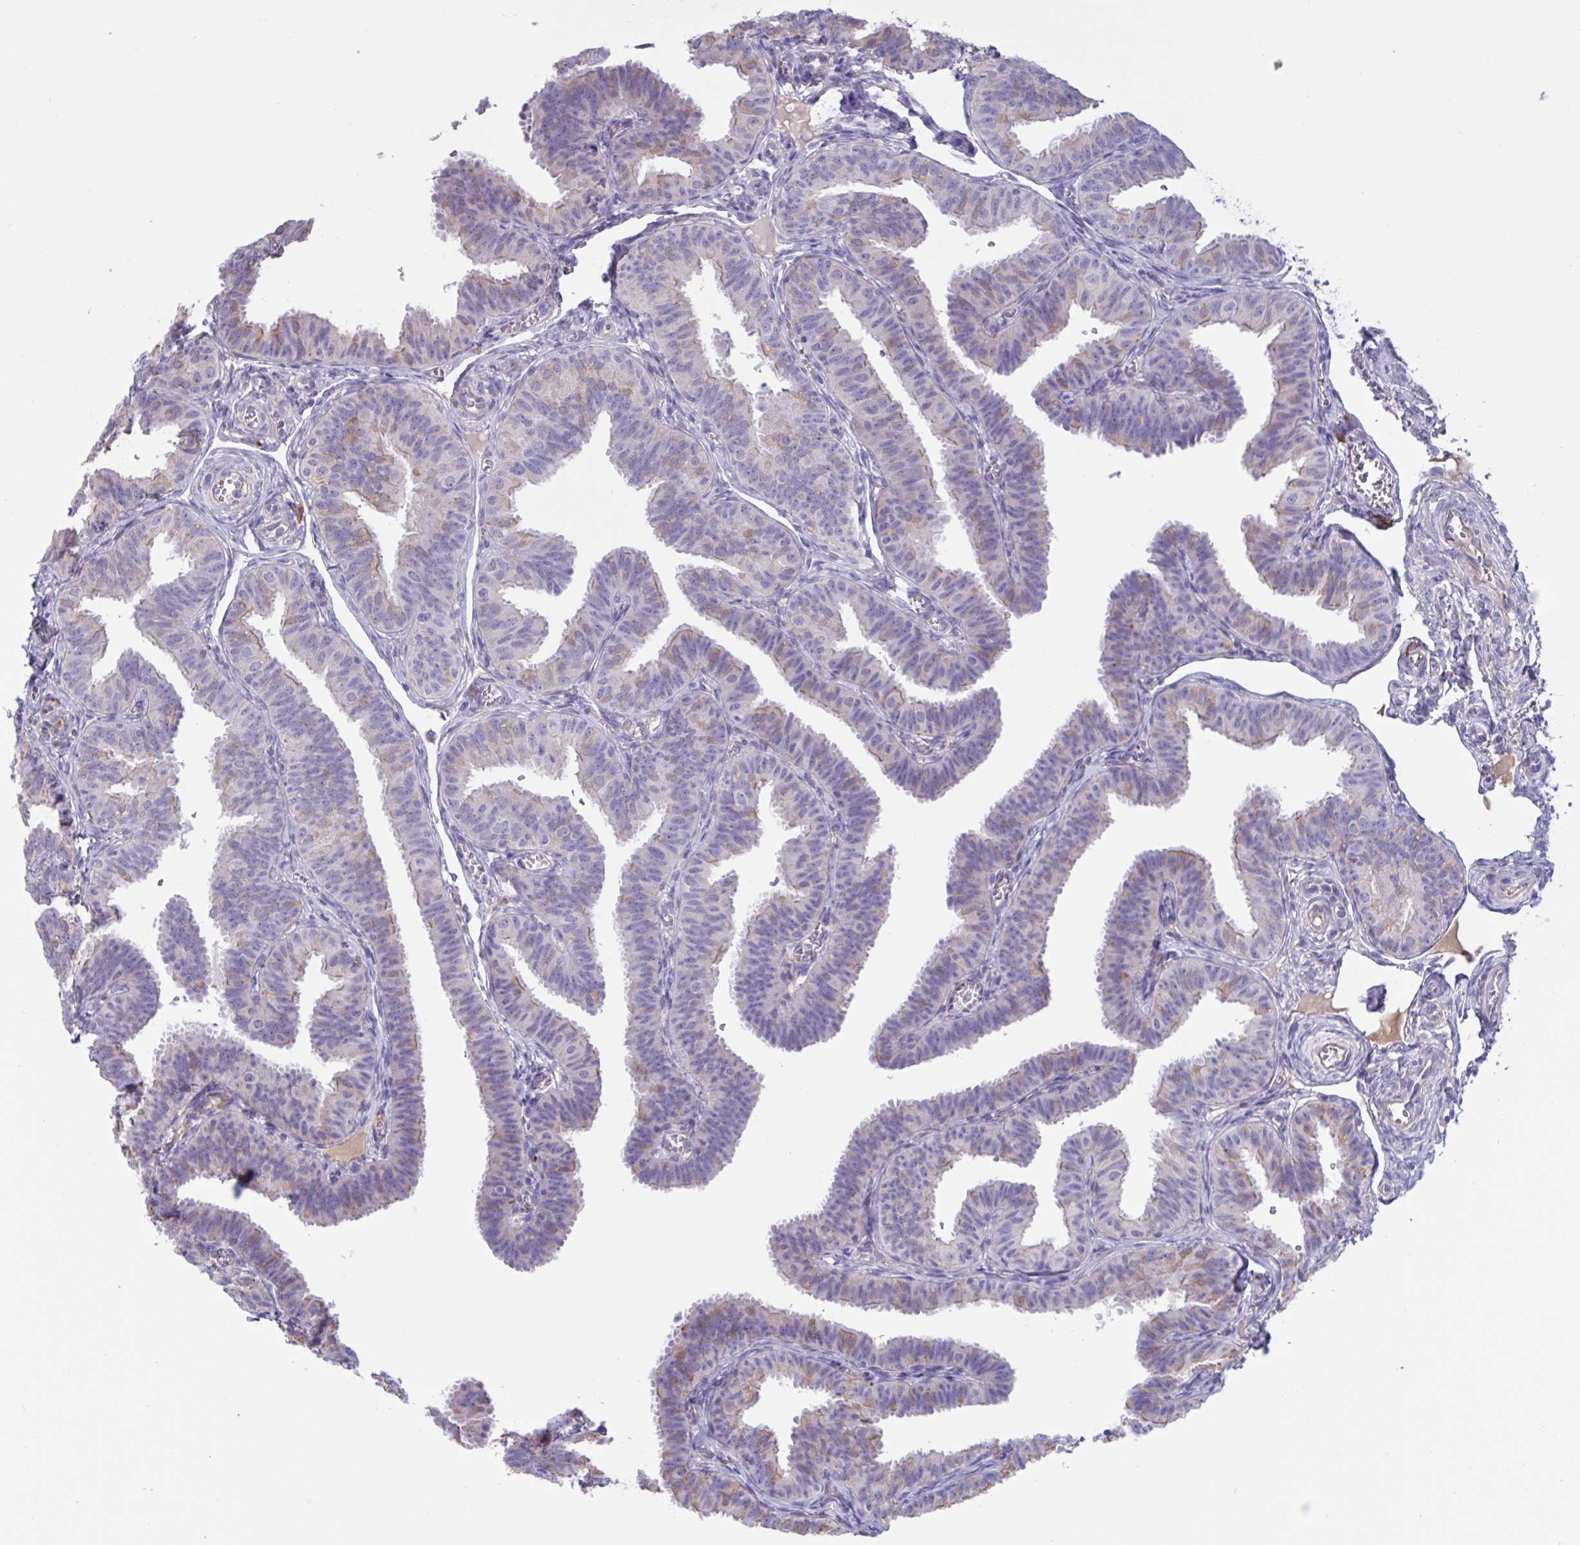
{"staining": {"intensity": "weak", "quantity": "25%-75%", "location": "cytoplasmic/membranous"}, "tissue": "fallopian tube", "cell_type": "Glandular cells", "image_type": "normal", "snomed": [{"axis": "morphology", "description": "Normal tissue, NOS"}, {"axis": "topography", "description": "Fallopian tube"}], "caption": "About 25%-75% of glandular cells in benign fallopian tube reveal weak cytoplasmic/membranous protein expression as visualized by brown immunohistochemical staining.", "gene": "SLC66A1", "patient": {"sex": "female", "age": 25}}